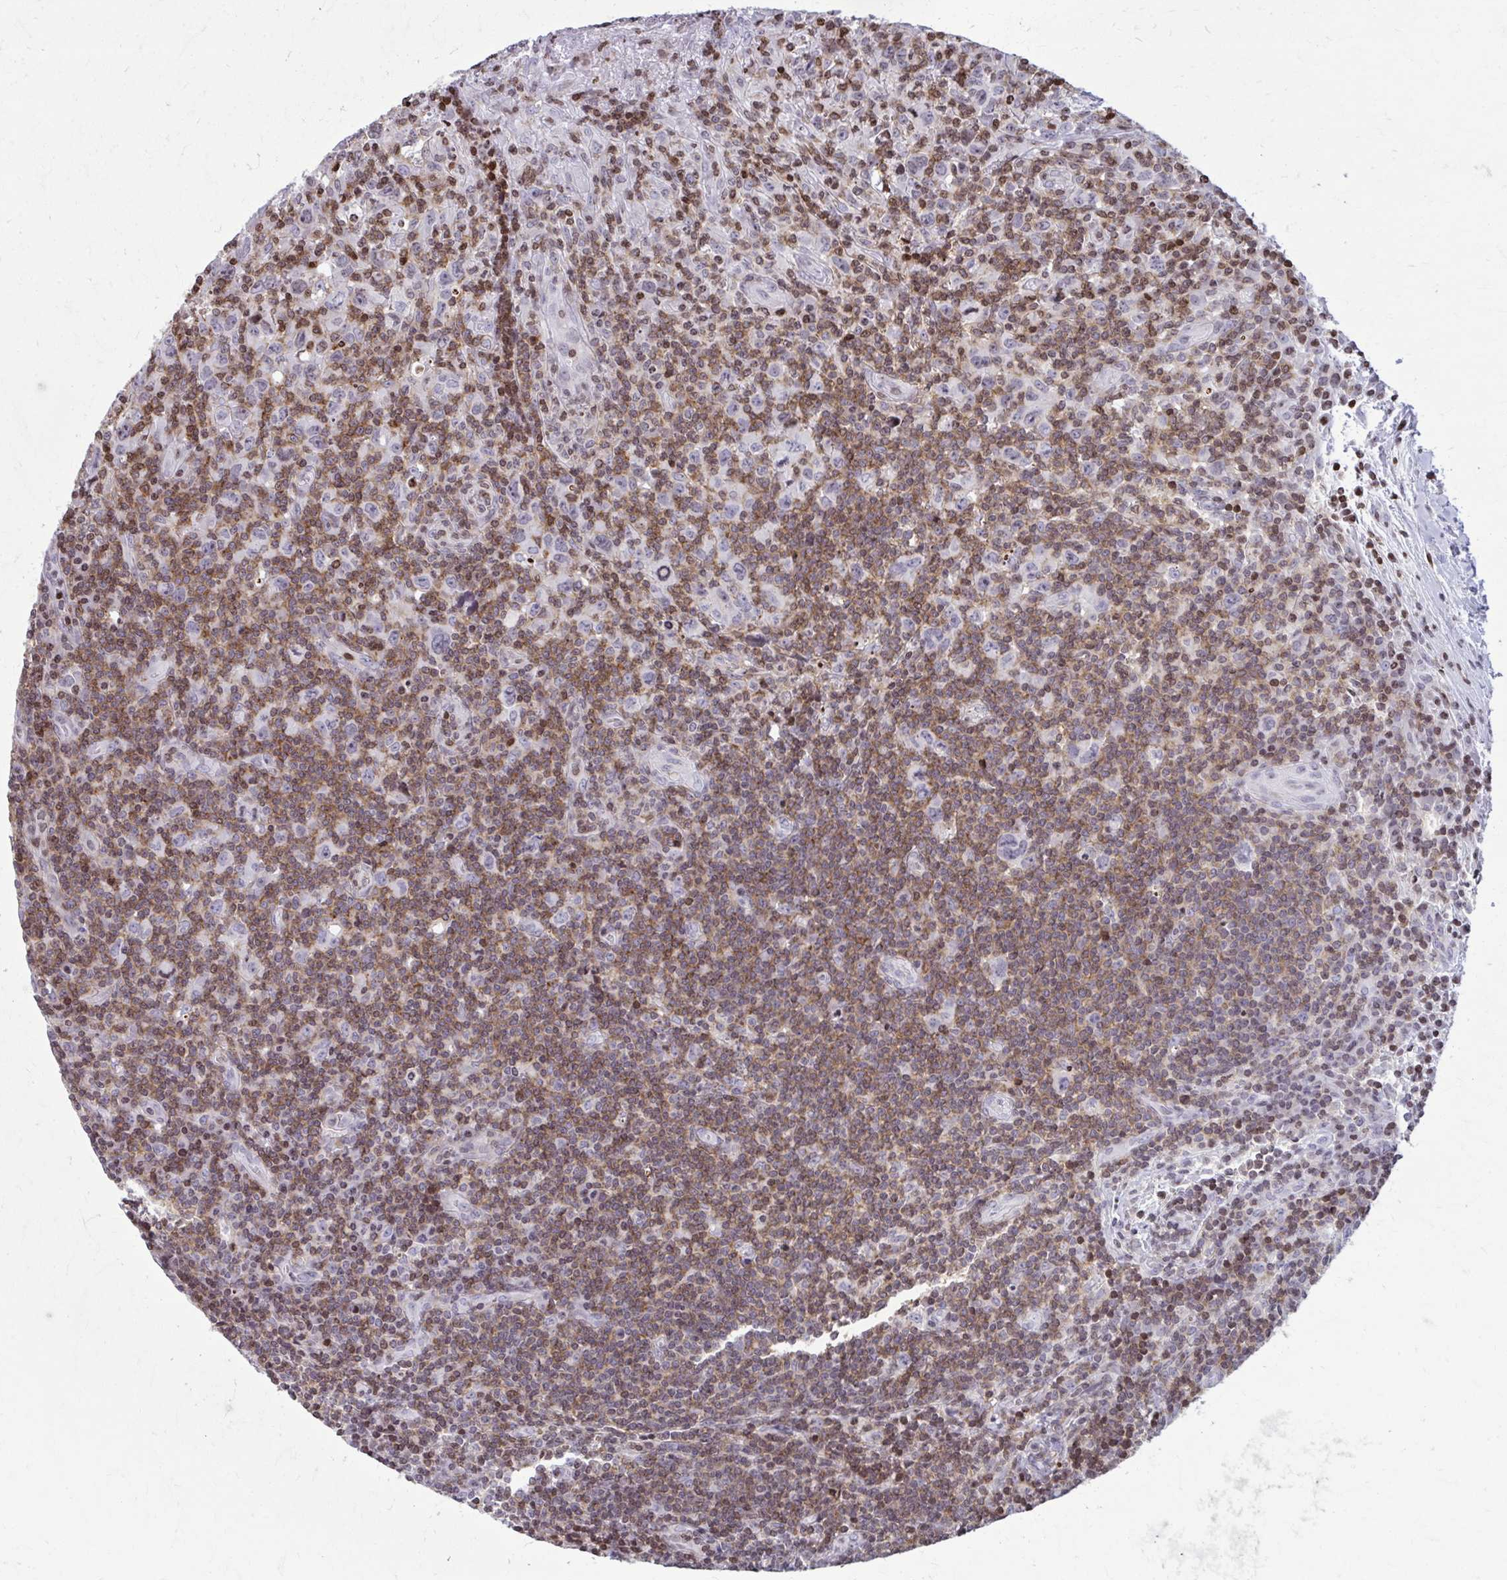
{"staining": {"intensity": "negative", "quantity": "none", "location": "none"}, "tissue": "lymphoma", "cell_type": "Tumor cells", "image_type": "cancer", "snomed": [{"axis": "morphology", "description": "Hodgkin's disease, NOS"}, {"axis": "topography", "description": "Lymph node"}], "caption": "Tumor cells are negative for protein expression in human Hodgkin's disease.", "gene": "AP5M1", "patient": {"sex": "female", "age": 18}}